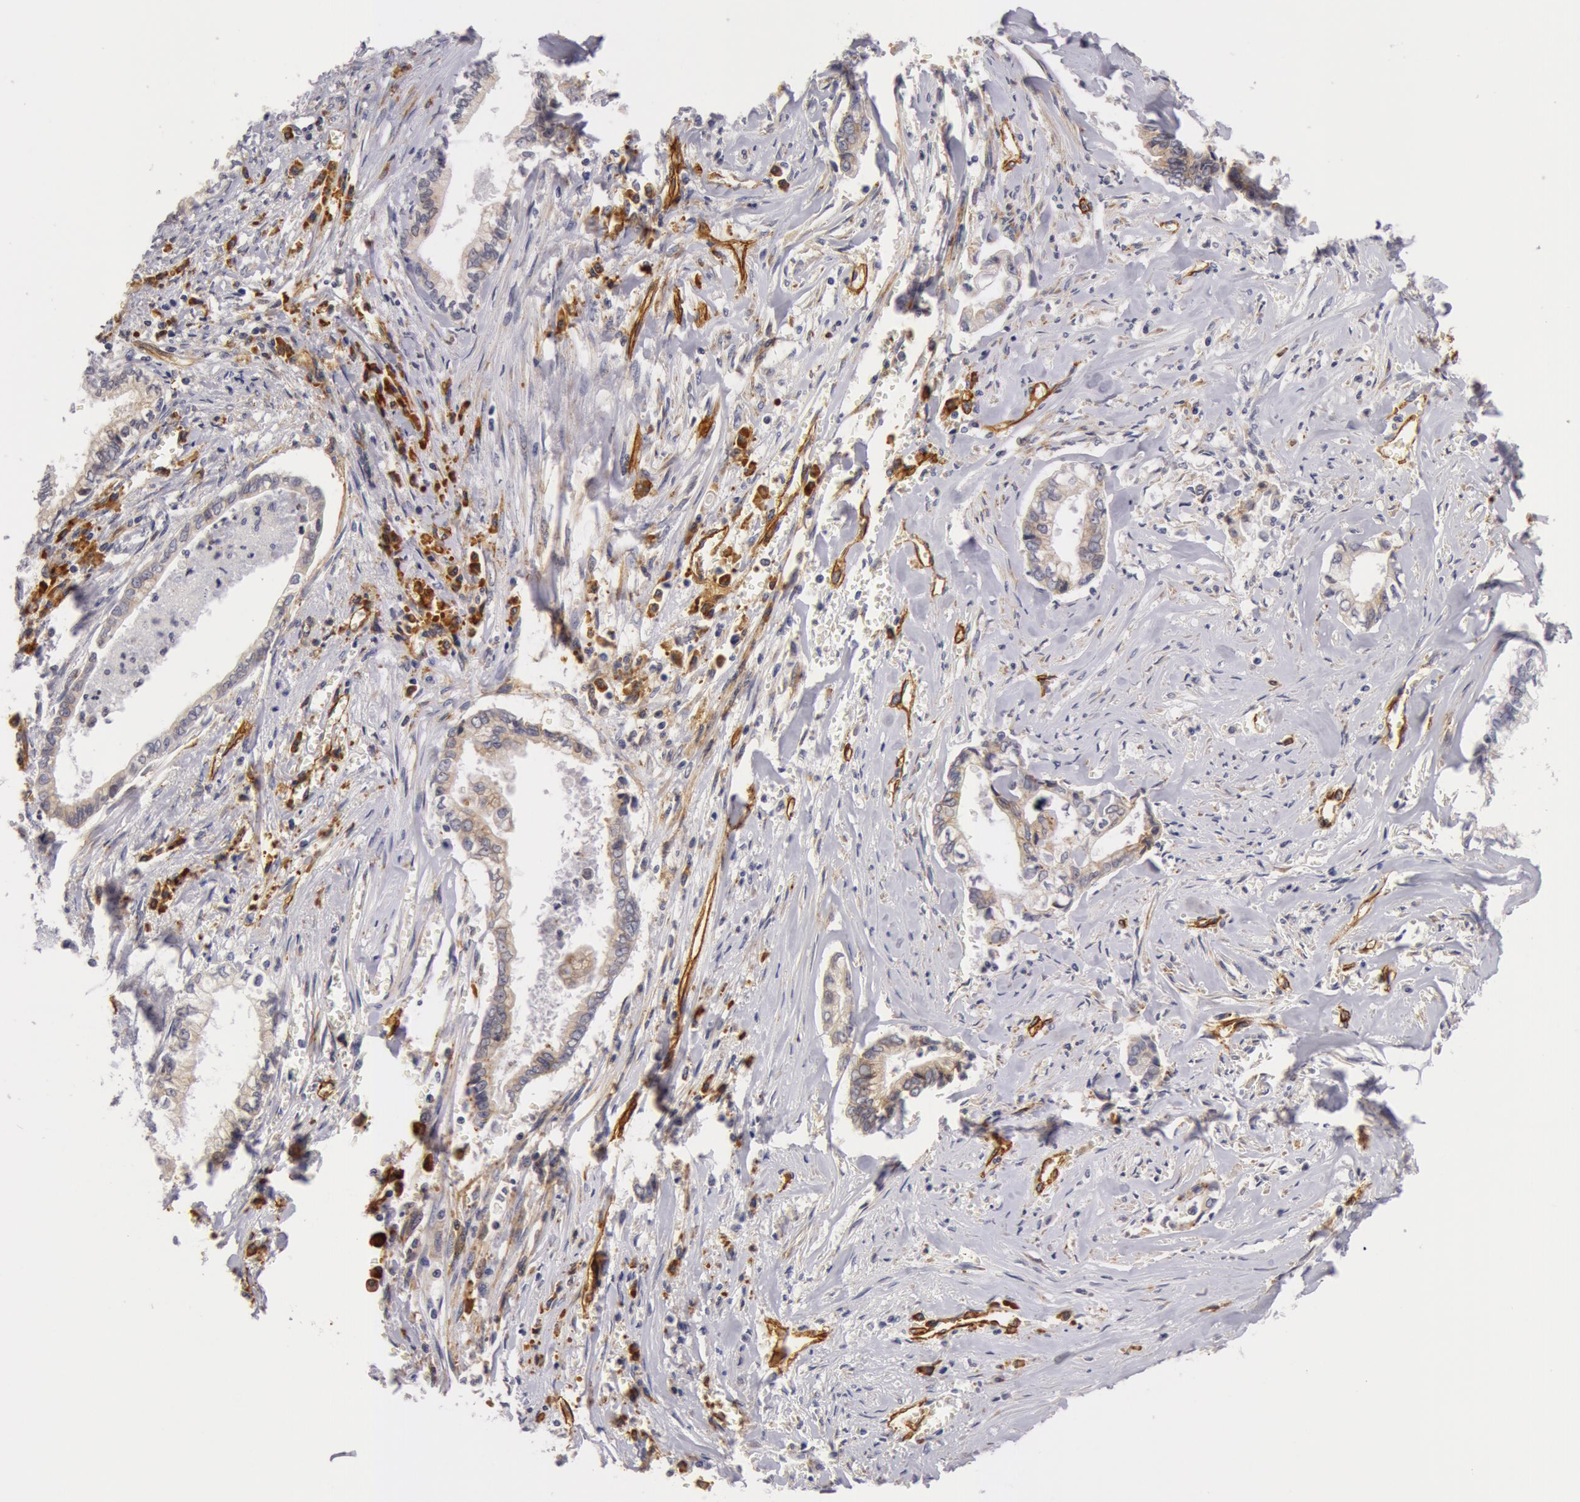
{"staining": {"intensity": "weak", "quantity": "25%-75%", "location": "cytoplasmic/membranous,nuclear"}, "tissue": "liver cancer", "cell_type": "Tumor cells", "image_type": "cancer", "snomed": [{"axis": "morphology", "description": "Cholangiocarcinoma"}, {"axis": "topography", "description": "Liver"}], "caption": "Human liver cholangiocarcinoma stained with a brown dye demonstrates weak cytoplasmic/membranous and nuclear positive staining in about 25%-75% of tumor cells.", "gene": "IL23A", "patient": {"sex": "male", "age": 57}}